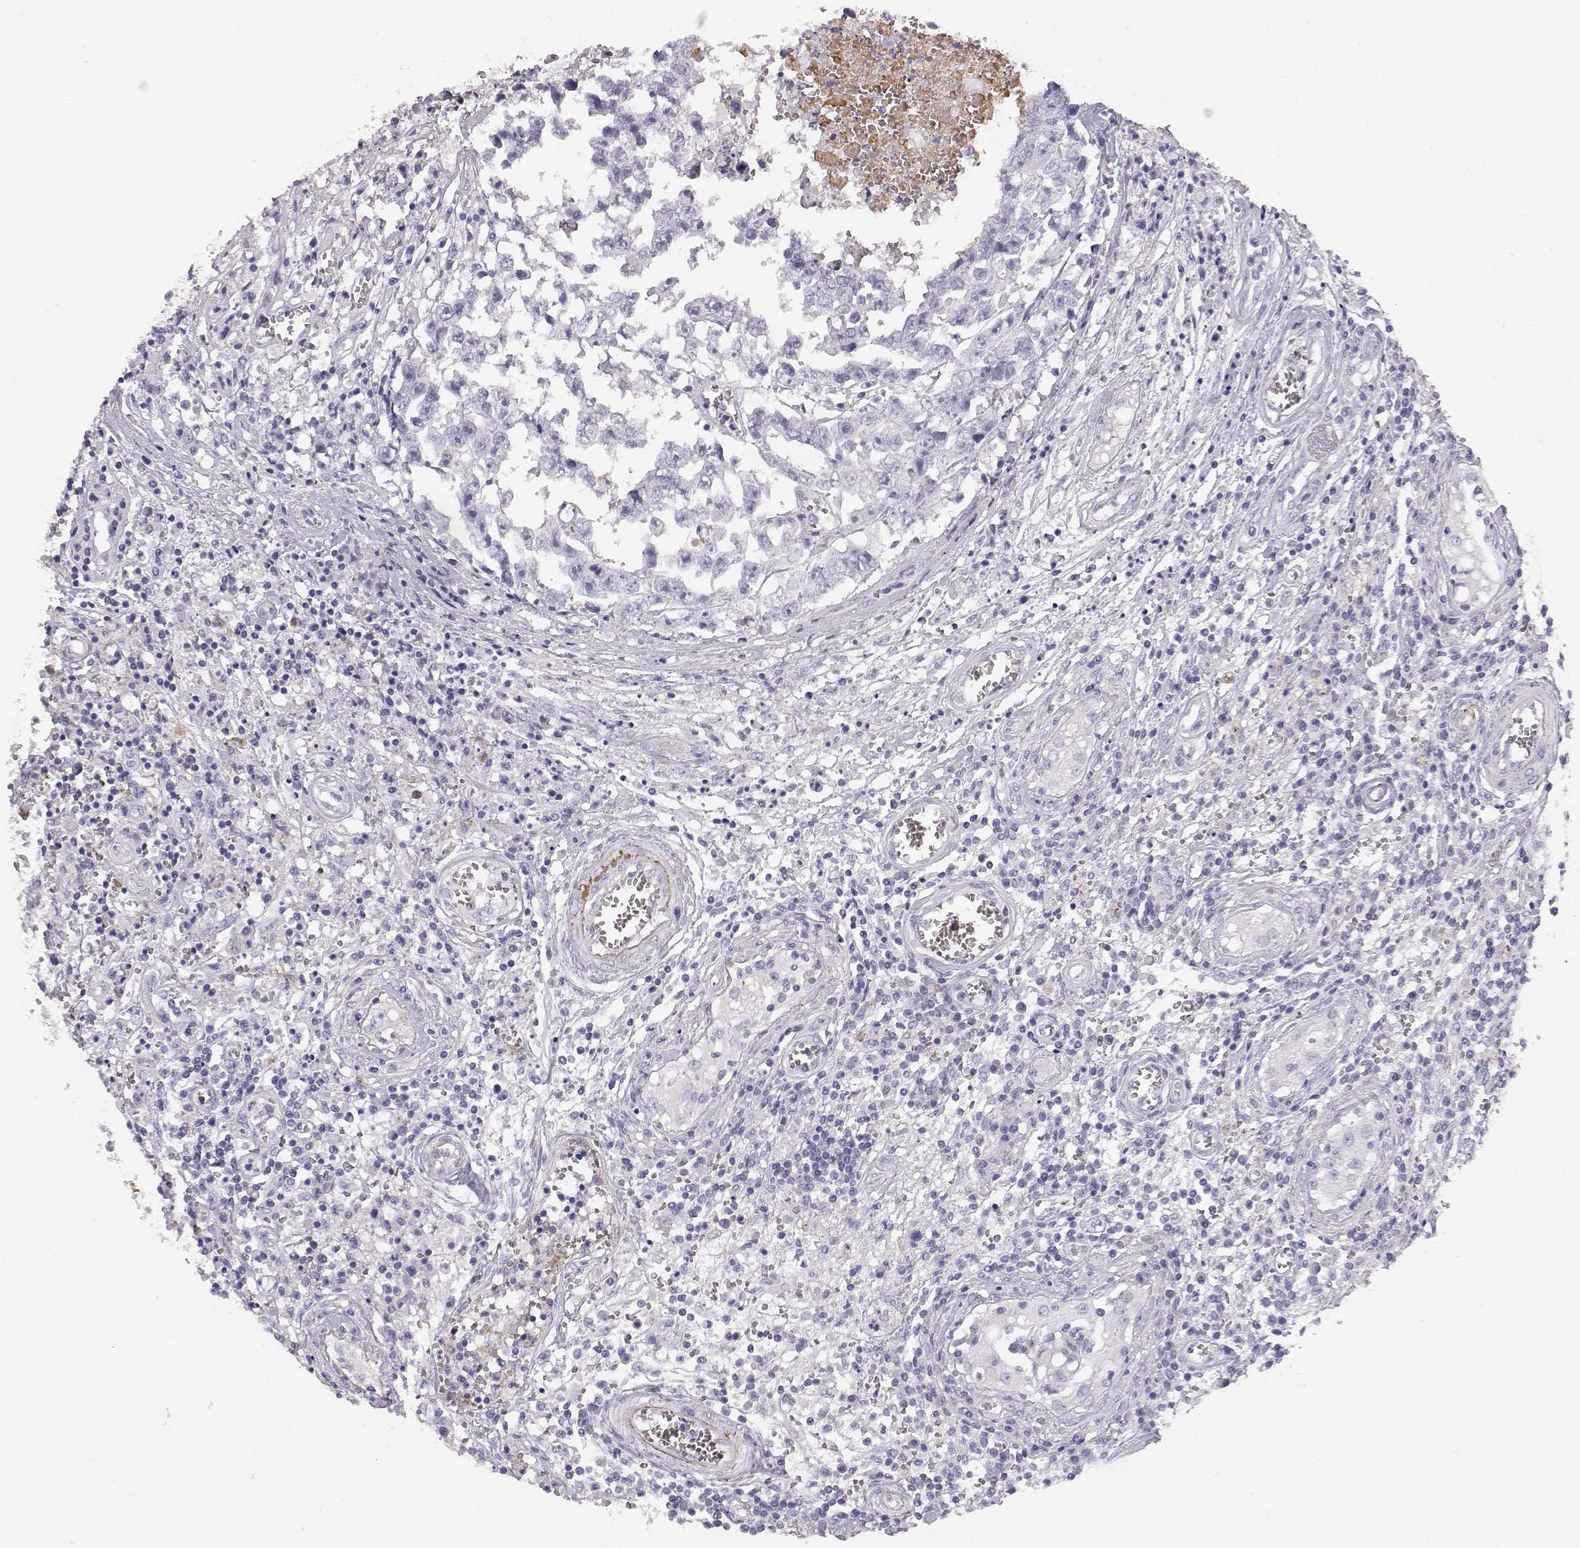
{"staining": {"intensity": "negative", "quantity": "none", "location": "none"}, "tissue": "testis cancer", "cell_type": "Tumor cells", "image_type": "cancer", "snomed": [{"axis": "morphology", "description": "Carcinoma, Embryonal, NOS"}, {"axis": "topography", "description": "Testis"}], "caption": "Histopathology image shows no significant protein positivity in tumor cells of embryonal carcinoma (testis). Brightfield microscopy of immunohistochemistry stained with DAB (brown) and hematoxylin (blue), captured at high magnification.", "gene": "KRTAP16-1", "patient": {"sex": "male", "age": 36}}